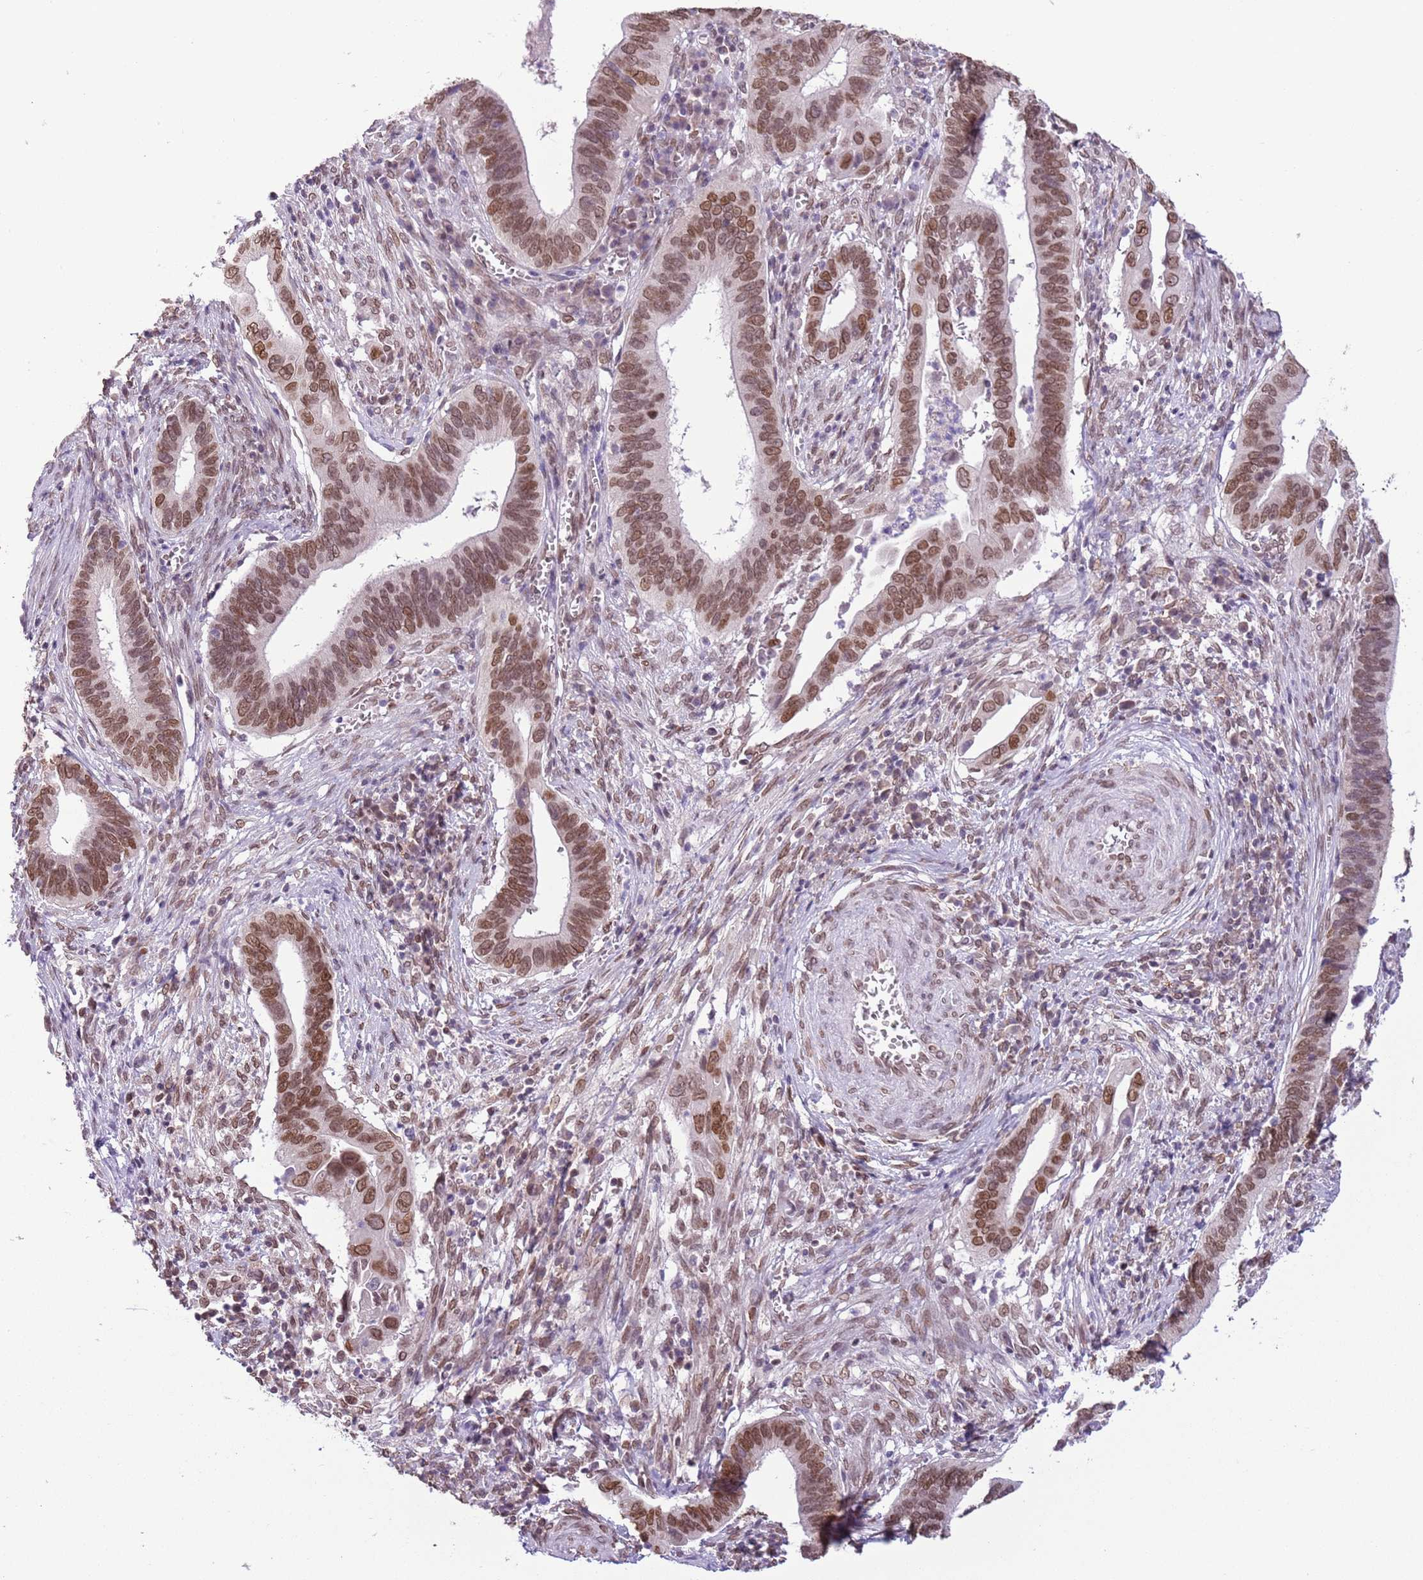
{"staining": {"intensity": "moderate", "quantity": ">75%", "location": "cytoplasmic/membranous,nuclear"}, "tissue": "cervical cancer", "cell_type": "Tumor cells", "image_type": "cancer", "snomed": [{"axis": "morphology", "description": "Adenocarcinoma, NOS"}, {"axis": "topography", "description": "Cervix"}], "caption": "Immunohistochemistry (IHC) photomicrograph of neoplastic tissue: adenocarcinoma (cervical) stained using immunohistochemistry displays medium levels of moderate protein expression localized specifically in the cytoplasmic/membranous and nuclear of tumor cells, appearing as a cytoplasmic/membranous and nuclear brown color.", "gene": "ZGLP1", "patient": {"sex": "female", "age": 42}}